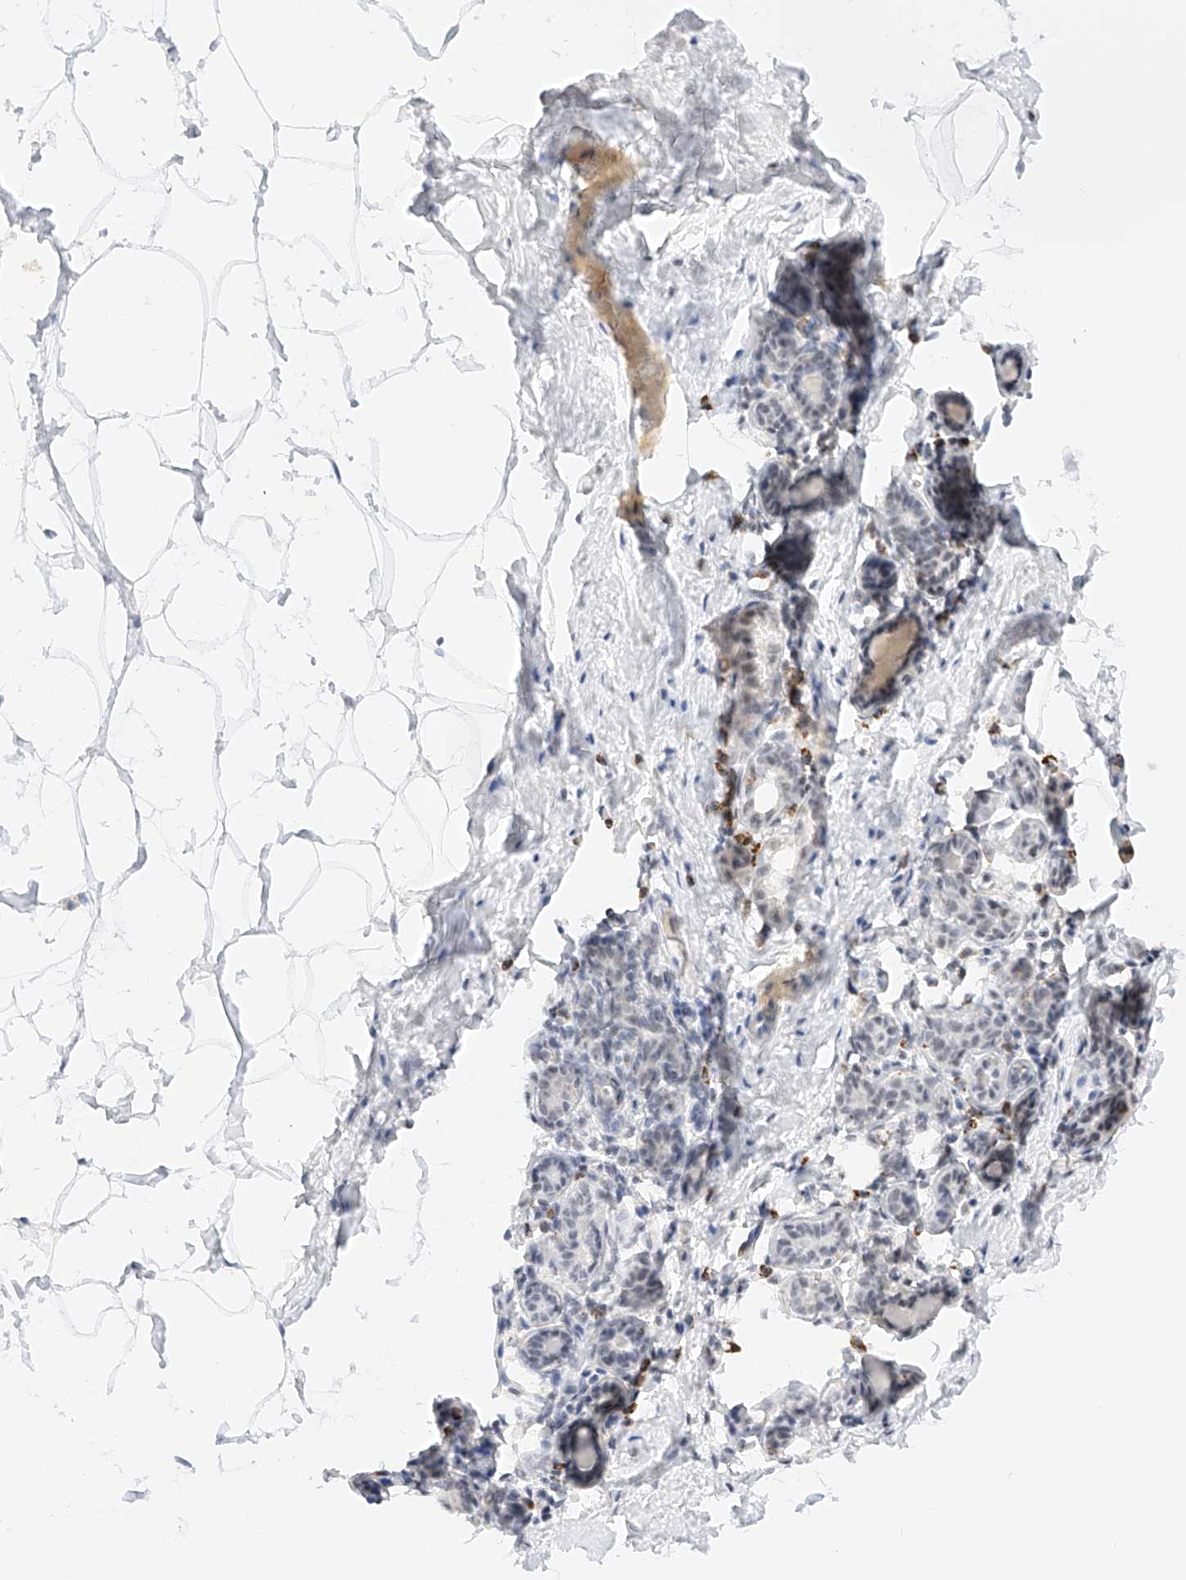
{"staining": {"intensity": "negative", "quantity": "none", "location": "none"}, "tissue": "breast", "cell_type": "Adipocytes", "image_type": "normal", "snomed": [{"axis": "morphology", "description": "Normal tissue, NOS"}, {"axis": "morphology", "description": "Lobular carcinoma"}, {"axis": "topography", "description": "Breast"}], "caption": "Adipocytes show no significant positivity in unremarkable breast. (IHC, brightfield microscopy, high magnification).", "gene": "NRF1", "patient": {"sex": "female", "age": 62}}